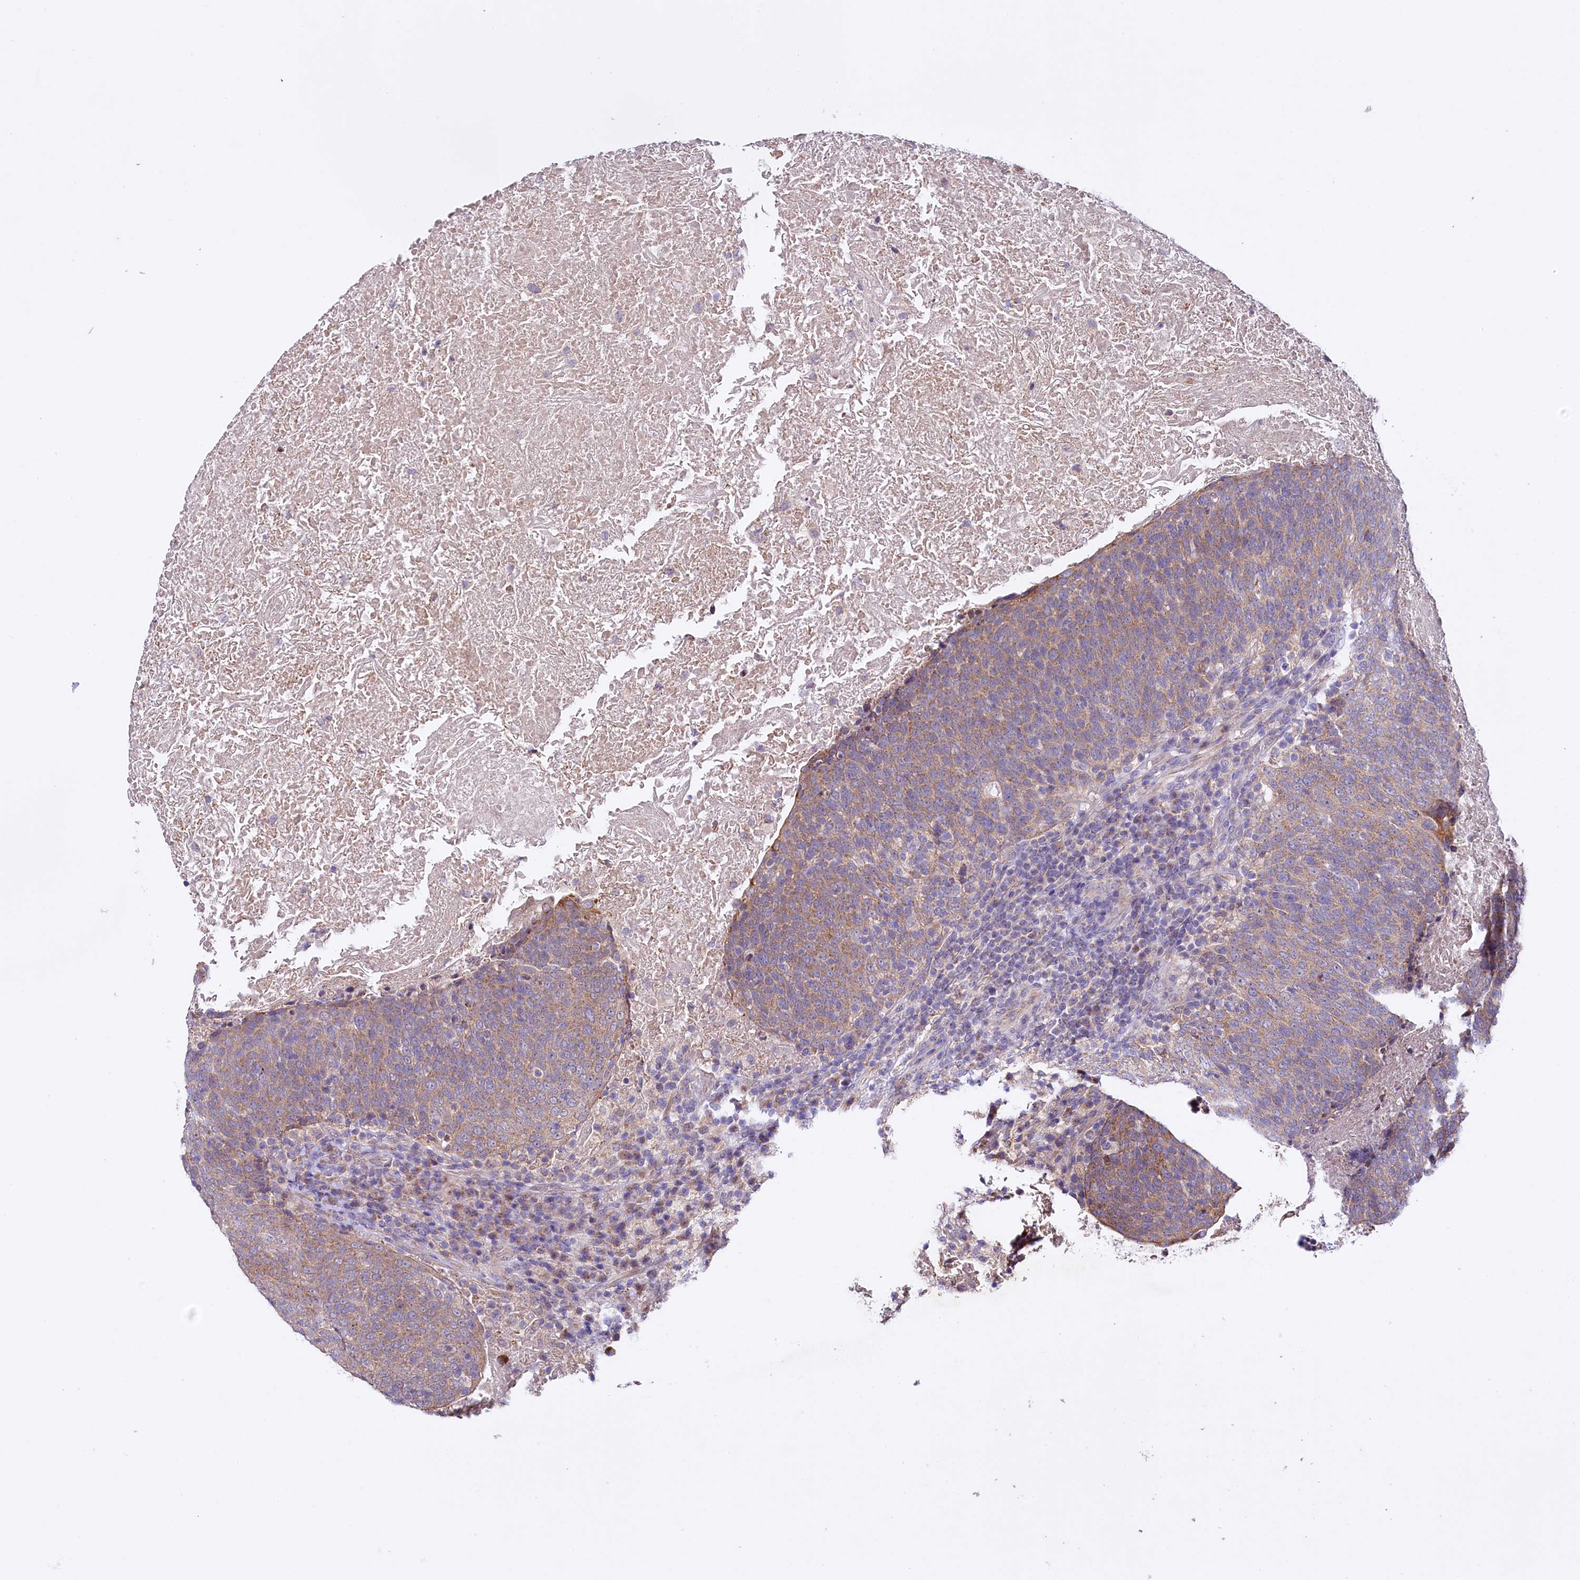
{"staining": {"intensity": "moderate", "quantity": ">75%", "location": "cytoplasmic/membranous"}, "tissue": "head and neck cancer", "cell_type": "Tumor cells", "image_type": "cancer", "snomed": [{"axis": "morphology", "description": "Squamous cell carcinoma, NOS"}, {"axis": "morphology", "description": "Squamous cell carcinoma, metastatic, NOS"}, {"axis": "topography", "description": "Lymph node"}, {"axis": "topography", "description": "Head-Neck"}], "caption": "The photomicrograph demonstrates a brown stain indicating the presence of a protein in the cytoplasmic/membranous of tumor cells in head and neck cancer (metastatic squamous cell carcinoma). (DAB IHC, brown staining for protein, blue staining for nuclei).", "gene": "CEP295", "patient": {"sex": "male", "age": 62}}